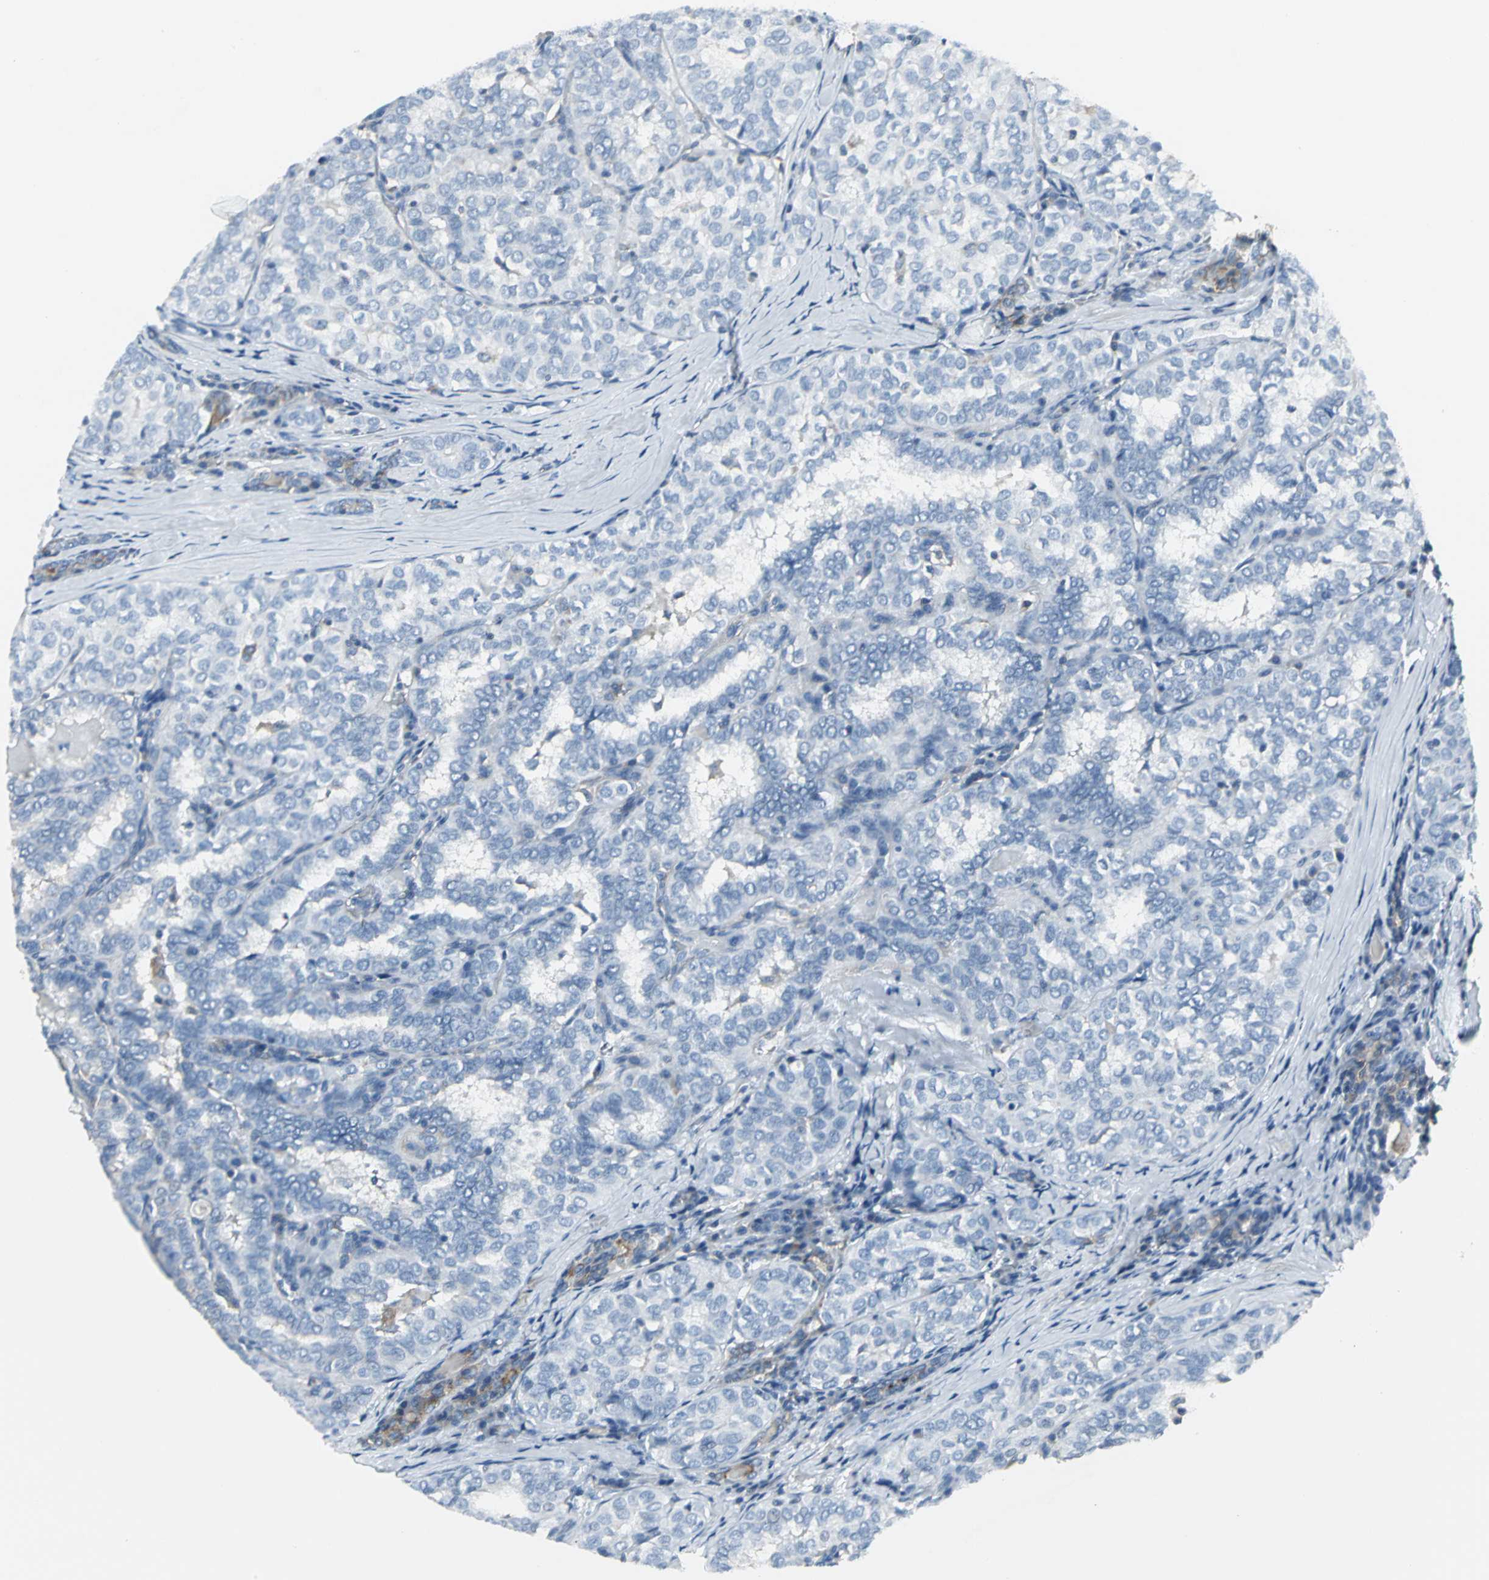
{"staining": {"intensity": "weak", "quantity": "<25%", "location": "cytoplasmic/membranous"}, "tissue": "thyroid cancer", "cell_type": "Tumor cells", "image_type": "cancer", "snomed": [{"axis": "morphology", "description": "Normal tissue, NOS"}, {"axis": "morphology", "description": "Papillary adenocarcinoma, NOS"}, {"axis": "topography", "description": "Thyroid gland"}], "caption": "IHC photomicrograph of neoplastic tissue: human papillary adenocarcinoma (thyroid) stained with DAB (3,3'-diaminobenzidine) demonstrates no significant protein expression in tumor cells. (DAB immunohistochemistry, high magnification).", "gene": "IQGAP2", "patient": {"sex": "female", "age": 30}}